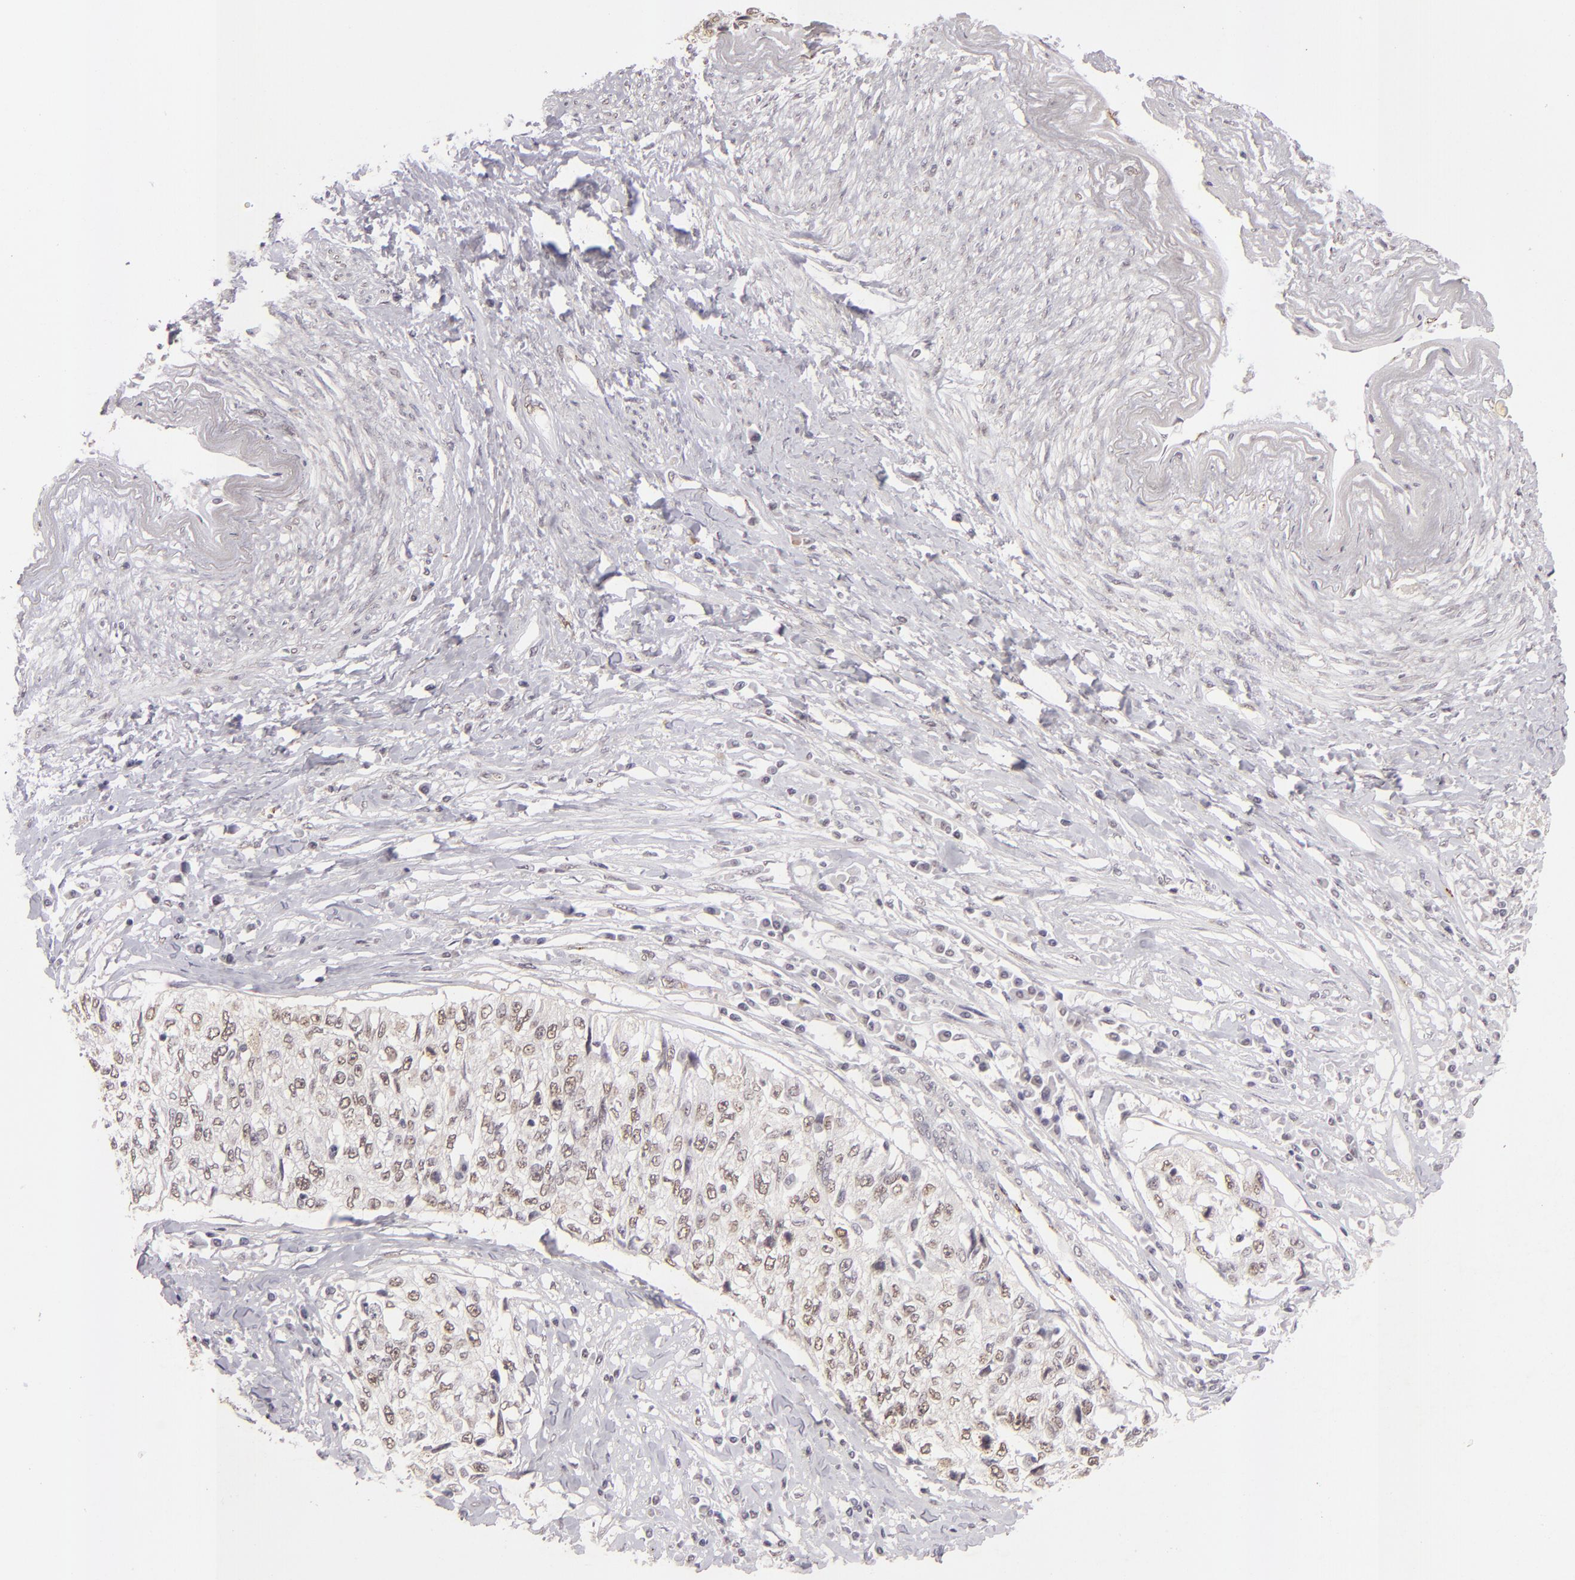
{"staining": {"intensity": "weak", "quantity": "<25%", "location": "nuclear"}, "tissue": "cervical cancer", "cell_type": "Tumor cells", "image_type": "cancer", "snomed": [{"axis": "morphology", "description": "Squamous cell carcinoma, NOS"}, {"axis": "topography", "description": "Cervix"}], "caption": "Tumor cells are negative for protein expression in human cervical cancer (squamous cell carcinoma).", "gene": "CBX3", "patient": {"sex": "female", "age": 57}}